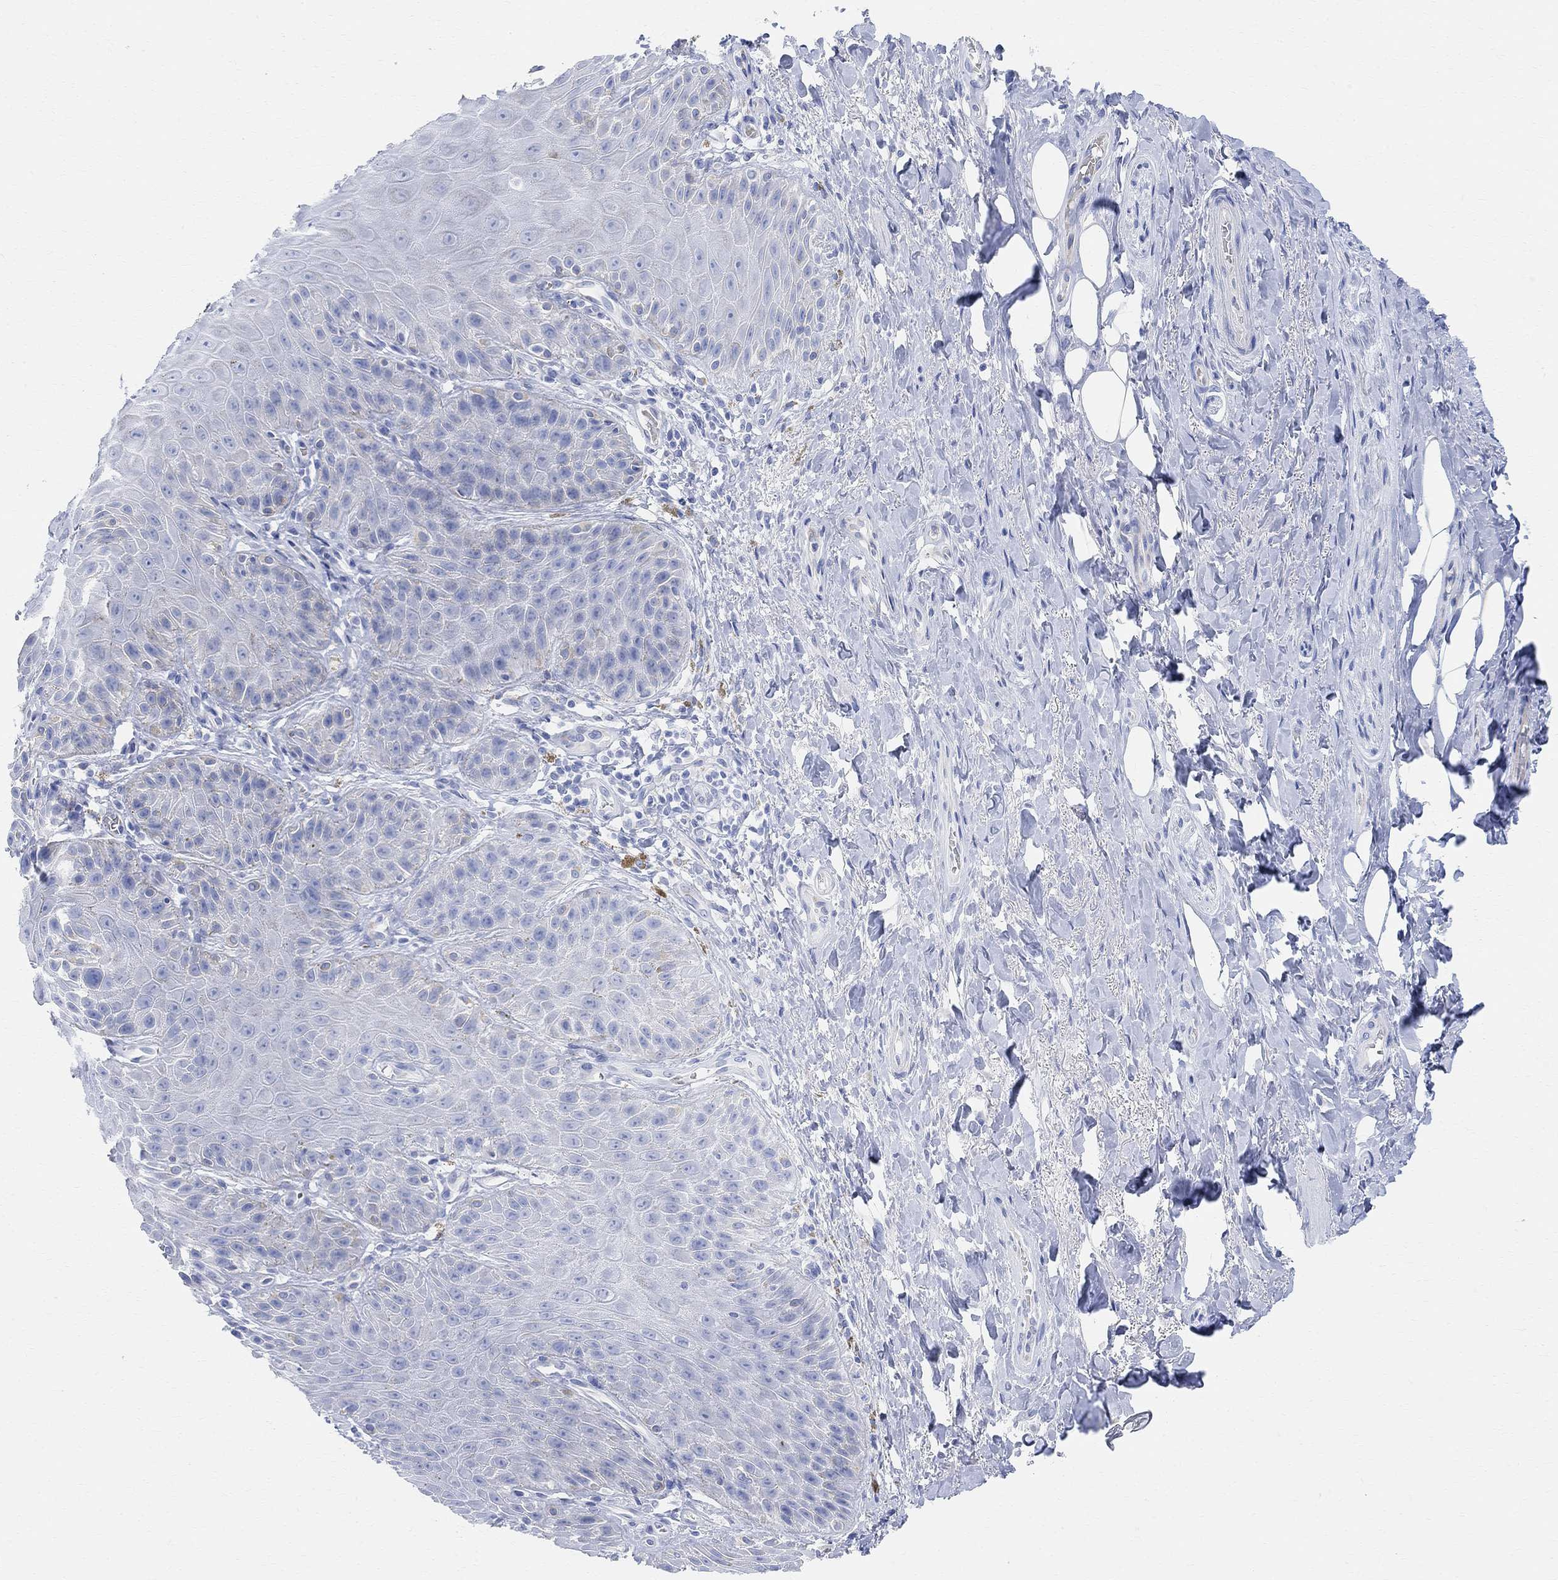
{"staining": {"intensity": "negative", "quantity": "none", "location": "none"}, "tissue": "skin", "cell_type": "Epidermal cells", "image_type": "normal", "snomed": [{"axis": "morphology", "description": "Normal tissue, NOS"}, {"axis": "topography", "description": "Anal"}, {"axis": "topography", "description": "Peripheral nerve tissue"}], "caption": "The micrograph displays no significant positivity in epidermal cells of skin. (Brightfield microscopy of DAB (3,3'-diaminobenzidine) IHC at high magnification).", "gene": "RETNLB", "patient": {"sex": "male", "age": 53}}